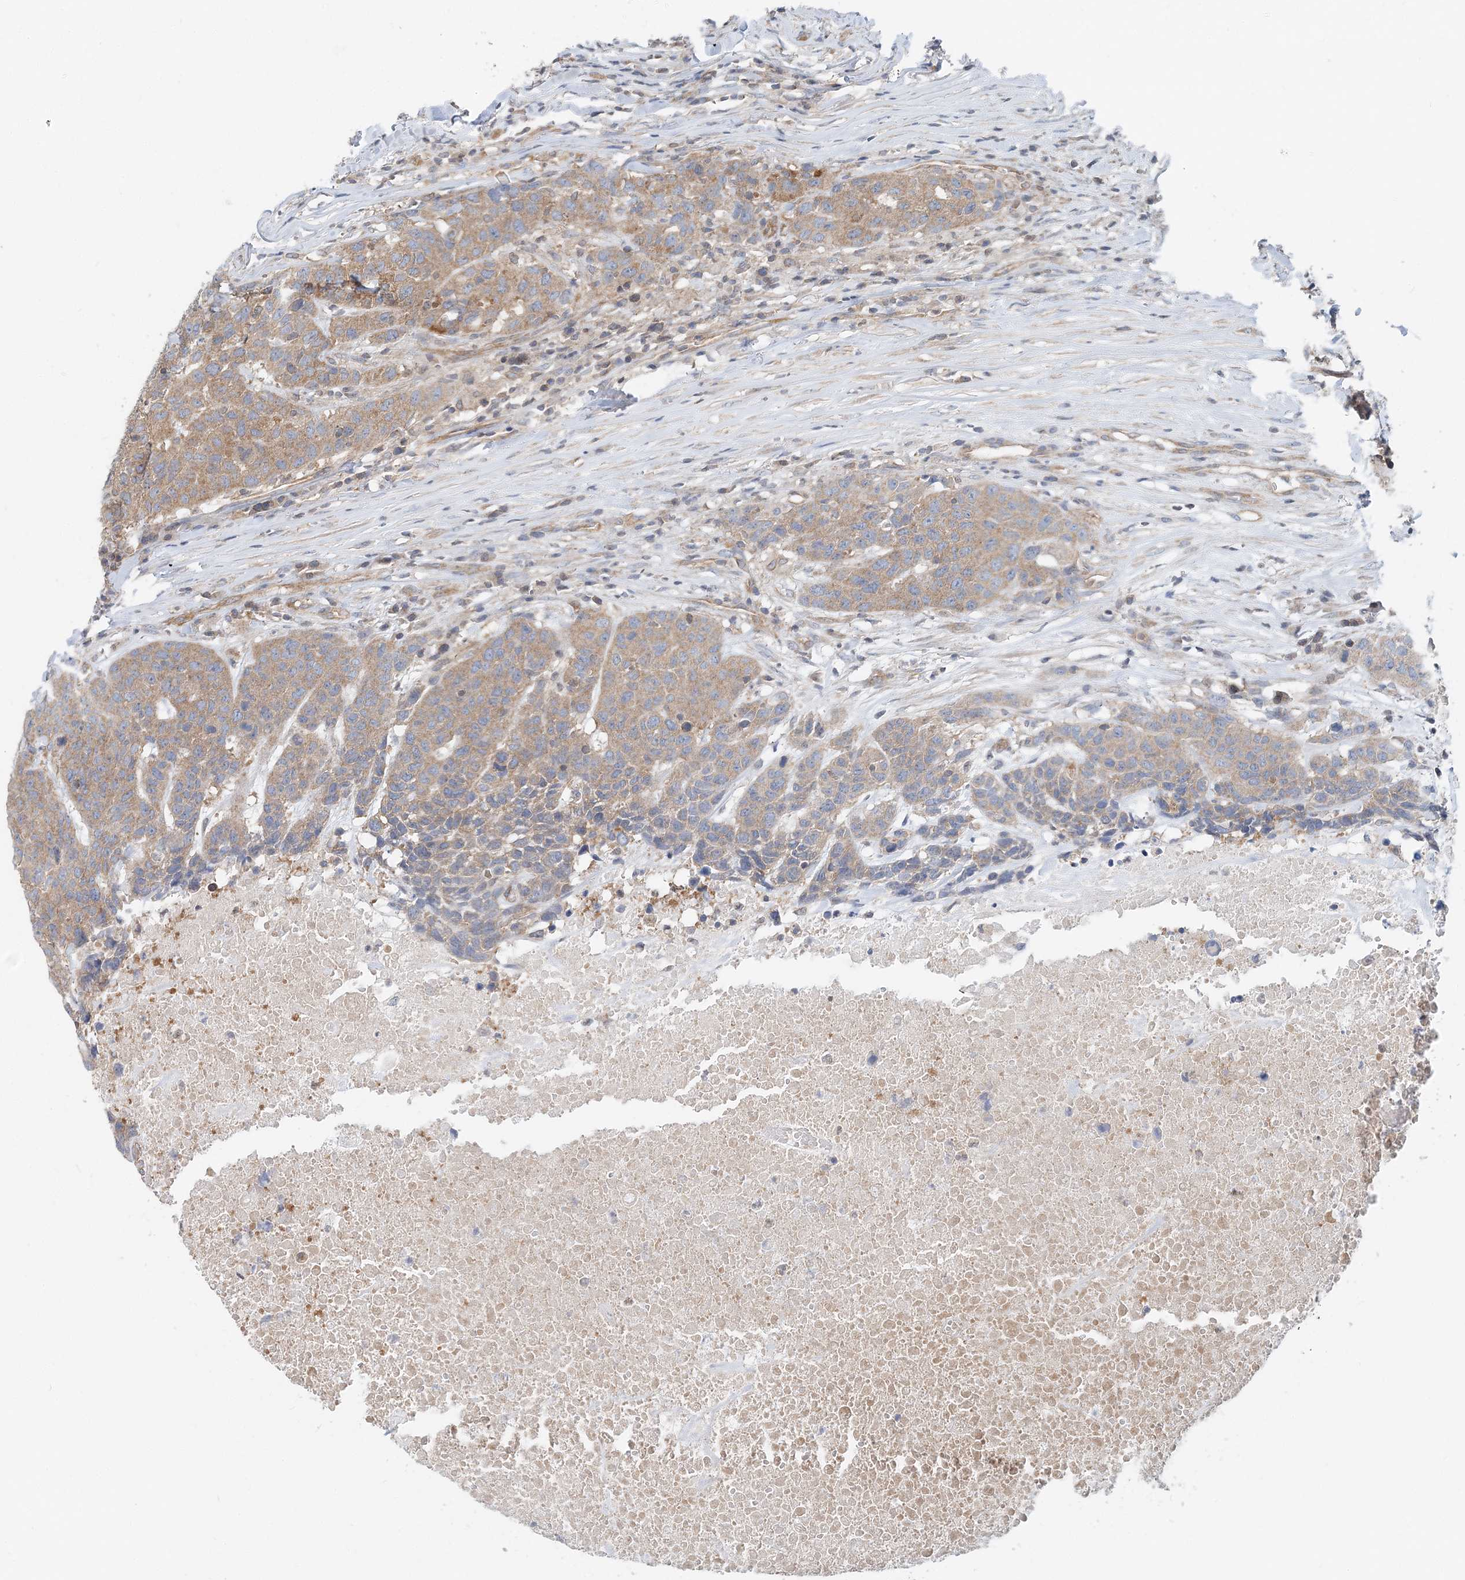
{"staining": {"intensity": "moderate", "quantity": ">75%", "location": "cytoplasmic/membranous"}, "tissue": "head and neck cancer", "cell_type": "Tumor cells", "image_type": "cancer", "snomed": [{"axis": "morphology", "description": "Squamous cell carcinoma, NOS"}, {"axis": "topography", "description": "Head-Neck"}], "caption": "Immunohistochemical staining of human squamous cell carcinoma (head and neck) exhibits moderate cytoplasmic/membranous protein positivity in approximately >75% of tumor cells. The staining was performed using DAB (3,3'-diaminobenzidine) to visualize the protein expression in brown, while the nuclei were stained in blue with hematoxylin (Magnification: 20x).", "gene": "MOB4", "patient": {"sex": "male", "age": 66}}